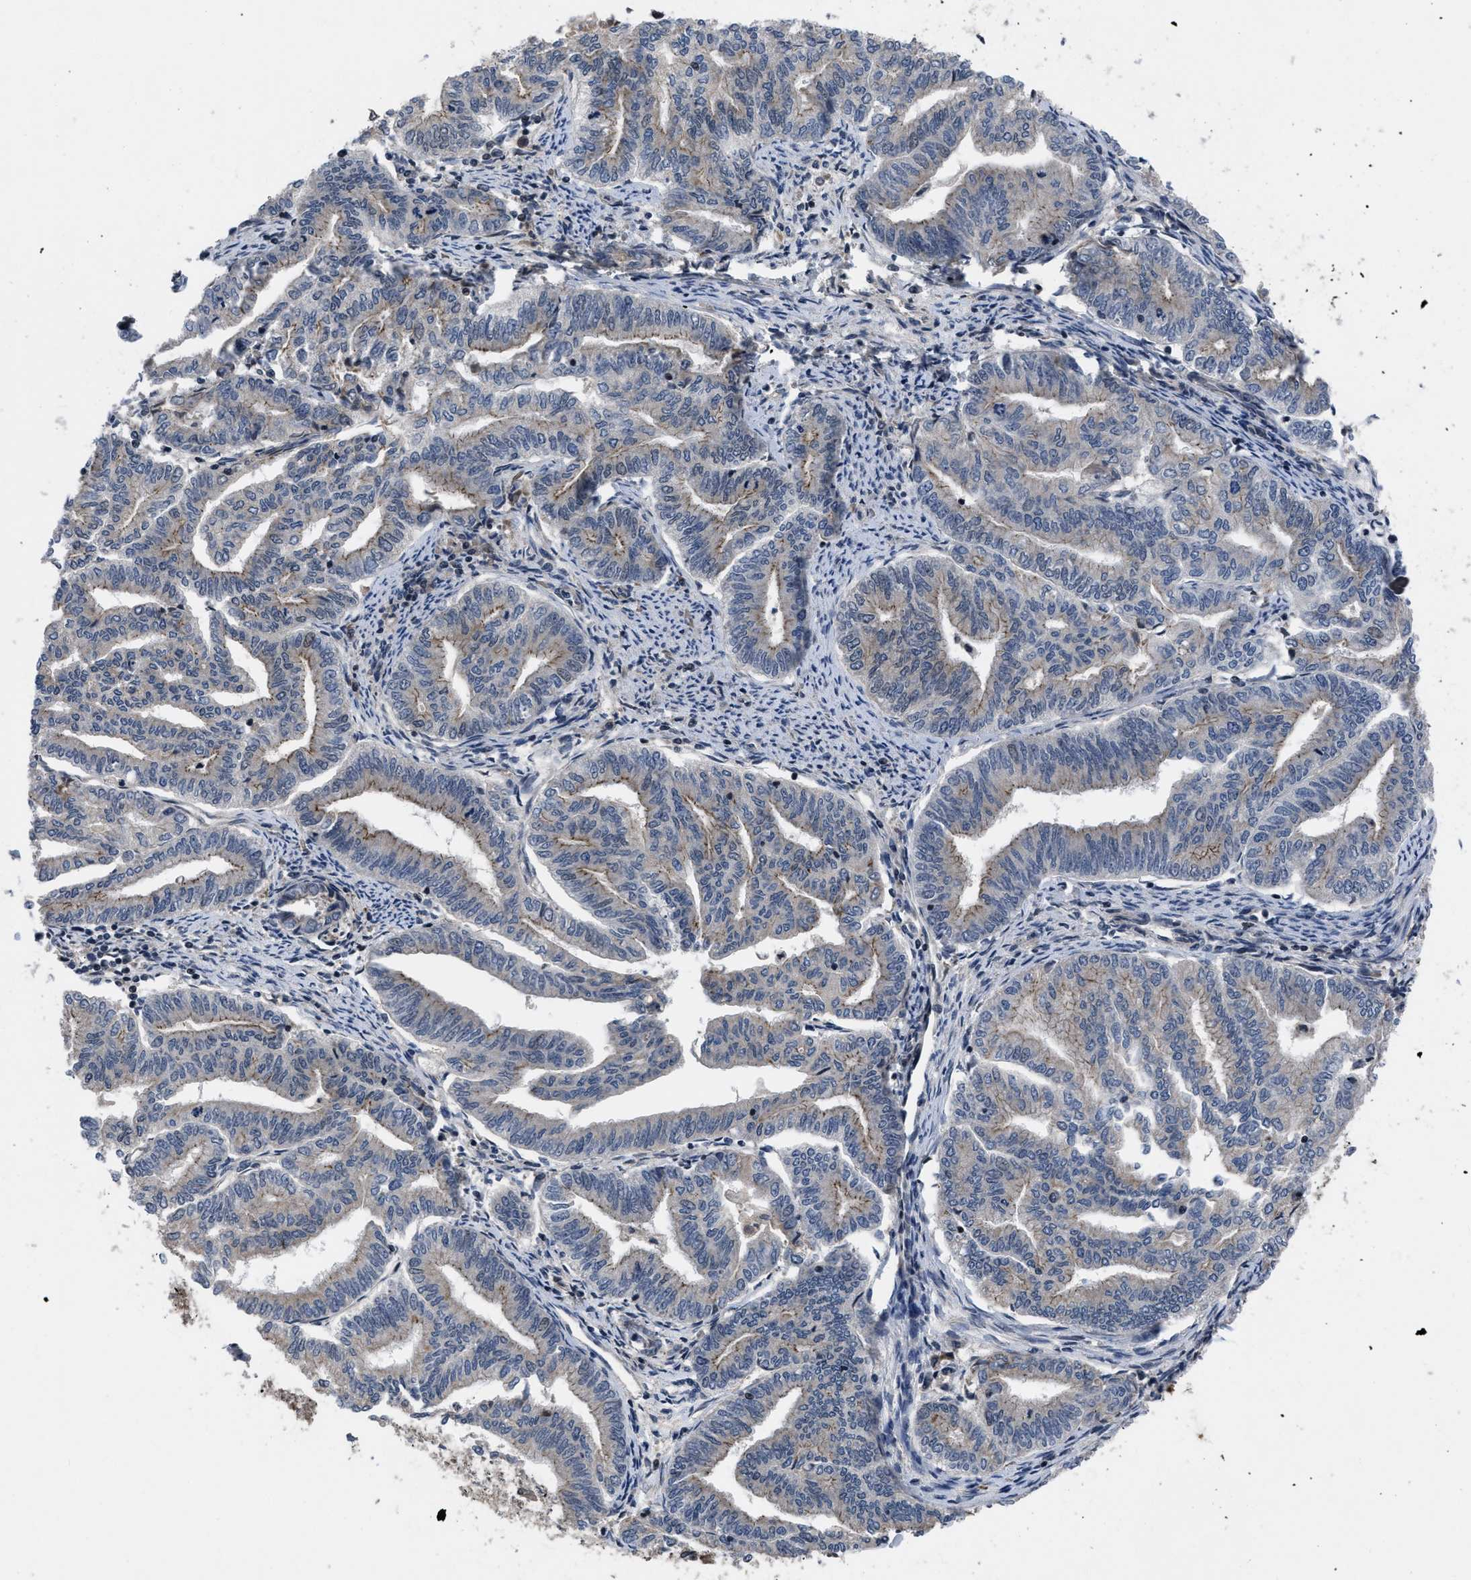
{"staining": {"intensity": "weak", "quantity": "<25%", "location": "cytoplasmic/membranous"}, "tissue": "endometrial cancer", "cell_type": "Tumor cells", "image_type": "cancer", "snomed": [{"axis": "morphology", "description": "Adenocarcinoma, NOS"}, {"axis": "topography", "description": "Endometrium"}], "caption": "The photomicrograph demonstrates no significant staining in tumor cells of endometrial adenocarcinoma. (Stains: DAB immunohistochemistry (IHC) with hematoxylin counter stain, Microscopy: brightfield microscopy at high magnification).", "gene": "DNAJC14", "patient": {"sex": "female", "age": 79}}